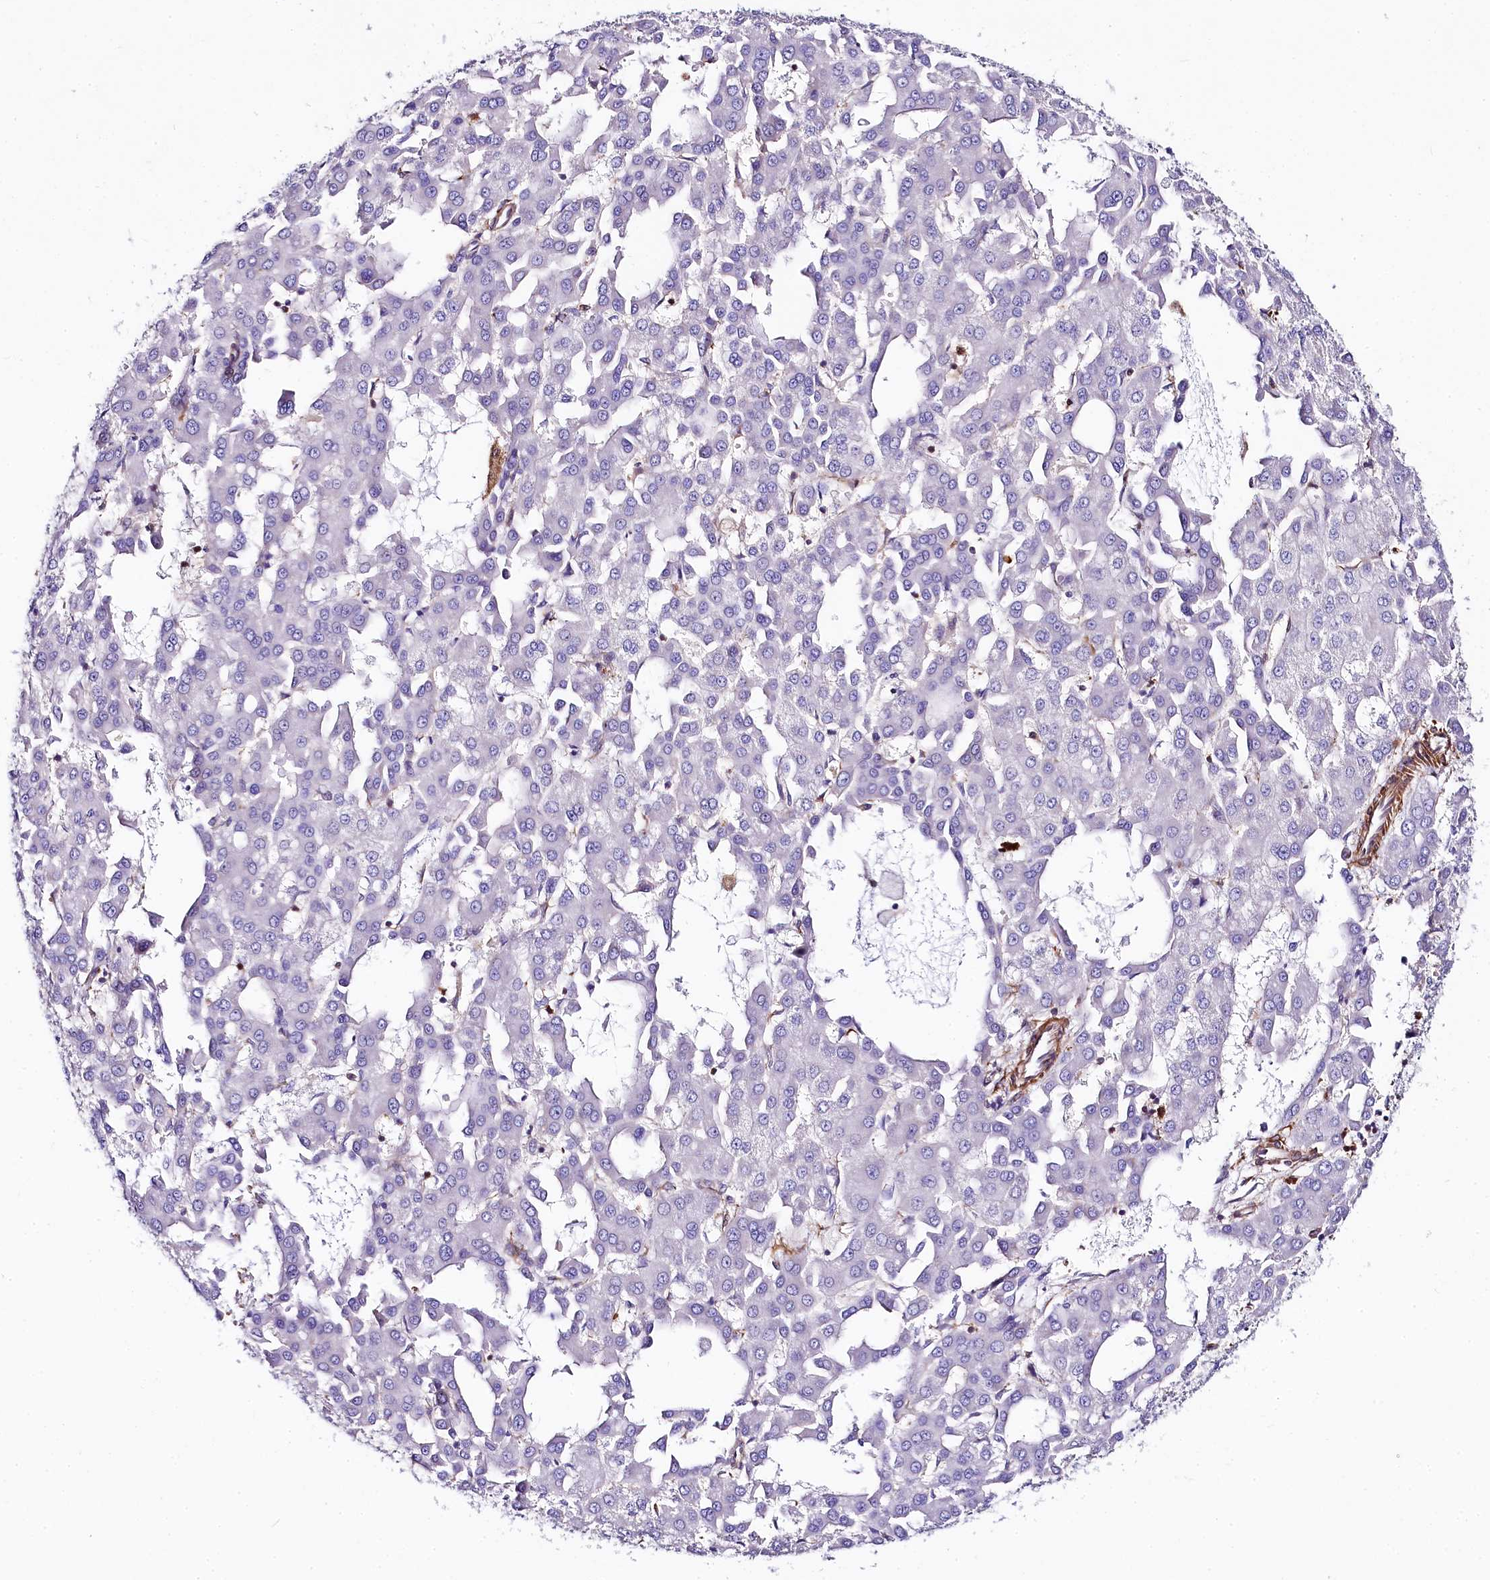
{"staining": {"intensity": "negative", "quantity": "none", "location": "none"}, "tissue": "liver cancer", "cell_type": "Tumor cells", "image_type": "cancer", "snomed": [{"axis": "morphology", "description": "Carcinoma, Hepatocellular, NOS"}, {"axis": "topography", "description": "Liver"}], "caption": "The micrograph shows no significant positivity in tumor cells of liver hepatocellular carcinoma.", "gene": "FCHSD2", "patient": {"sex": "male", "age": 47}}